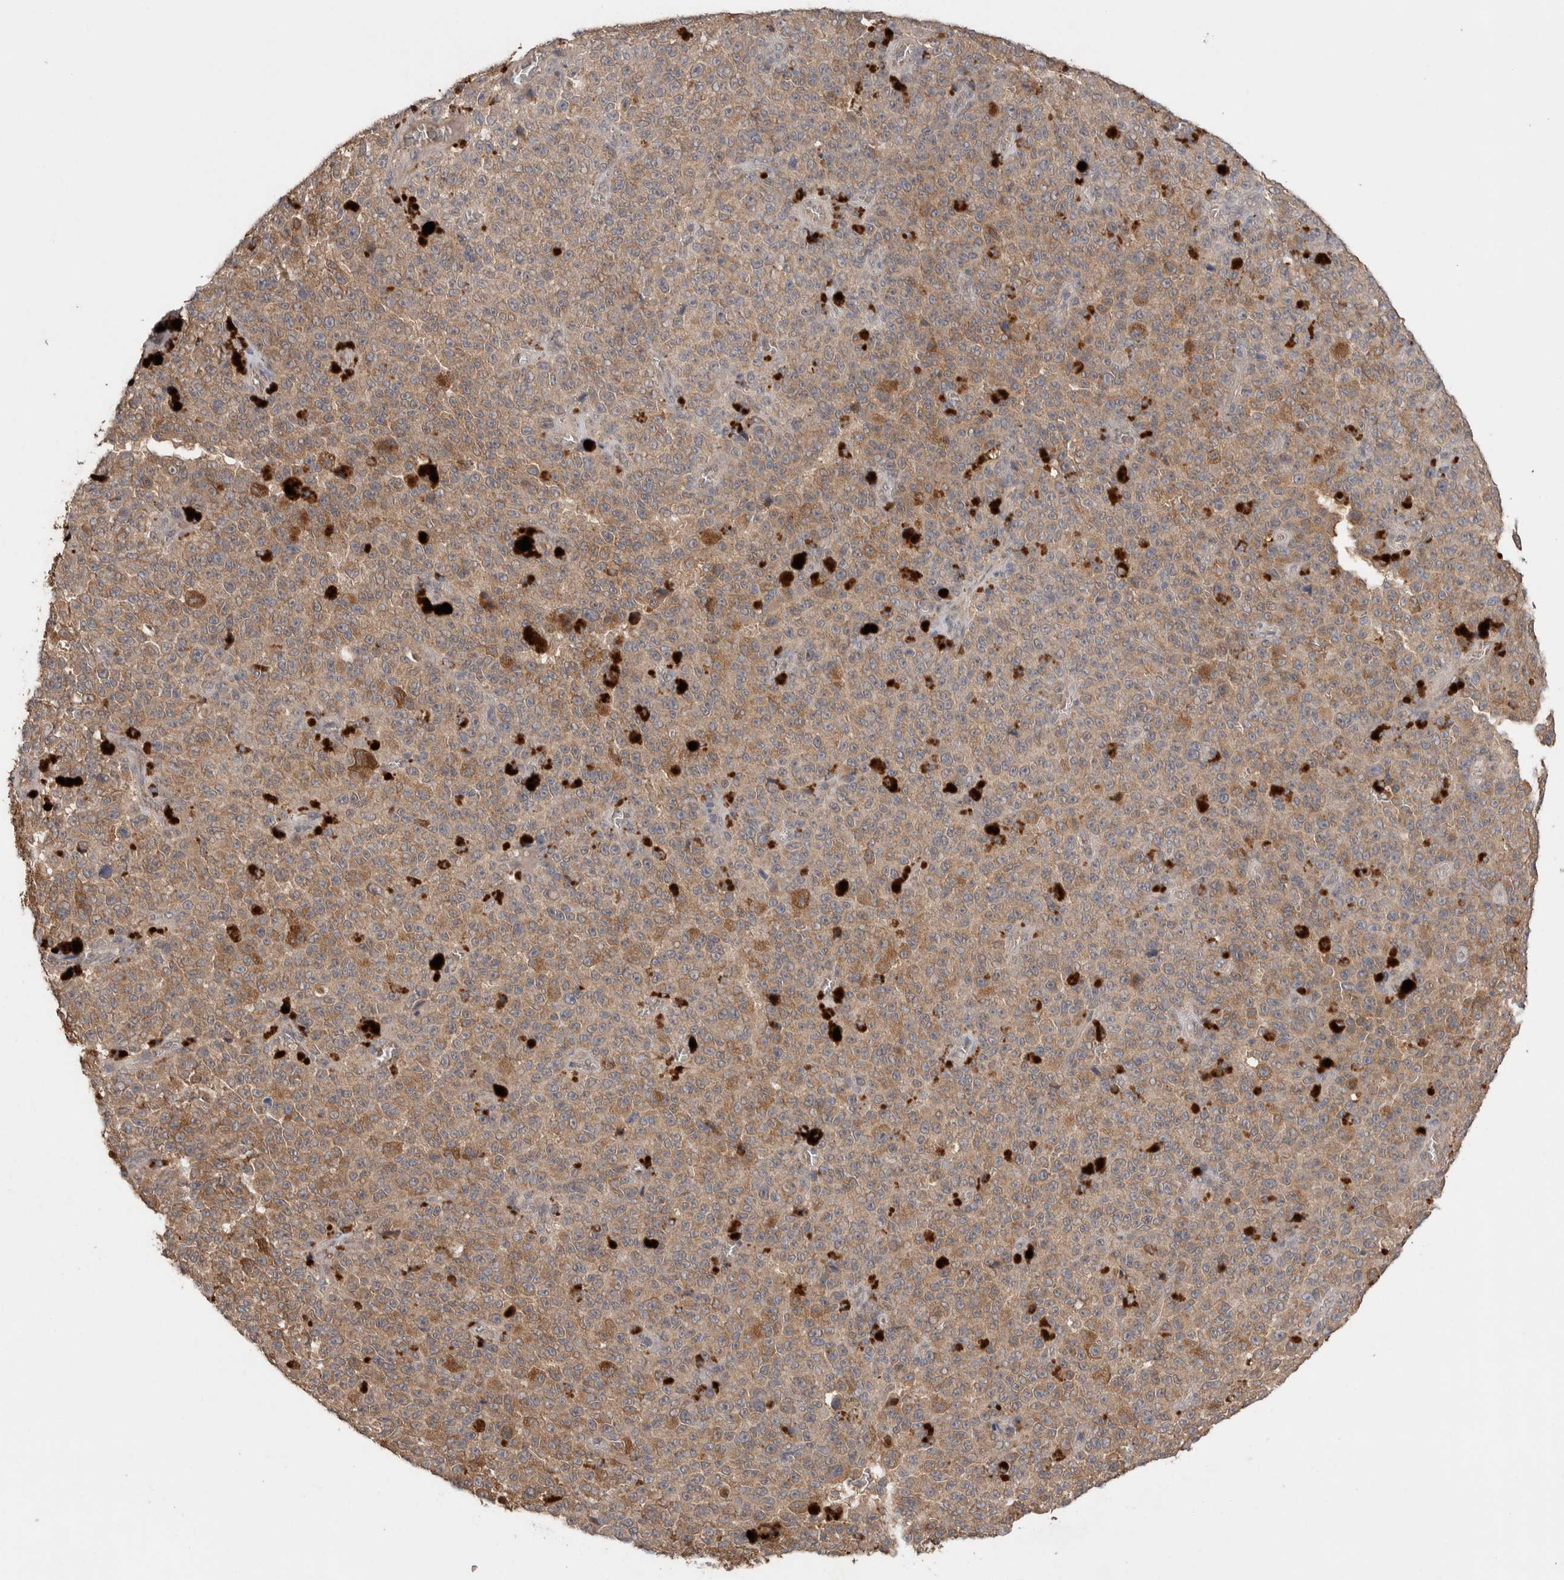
{"staining": {"intensity": "moderate", "quantity": "25%-75%", "location": "cytoplasmic/membranous,nuclear"}, "tissue": "melanoma", "cell_type": "Tumor cells", "image_type": "cancer", "snomed": [{"axis": "morphology", "description": "Malignant melanoma, NOS"}, {"axis": "topography", "description": "Skin"}], "caption": "About 25%-75% of tumor cells in human melanoma show moderate cytoplasmic/membranous and nuclear protein positivity as visualized by brown immunohistochemical staining.", "gene": "KCNJ5", "patient": {"sex": "female", "age": 82}}